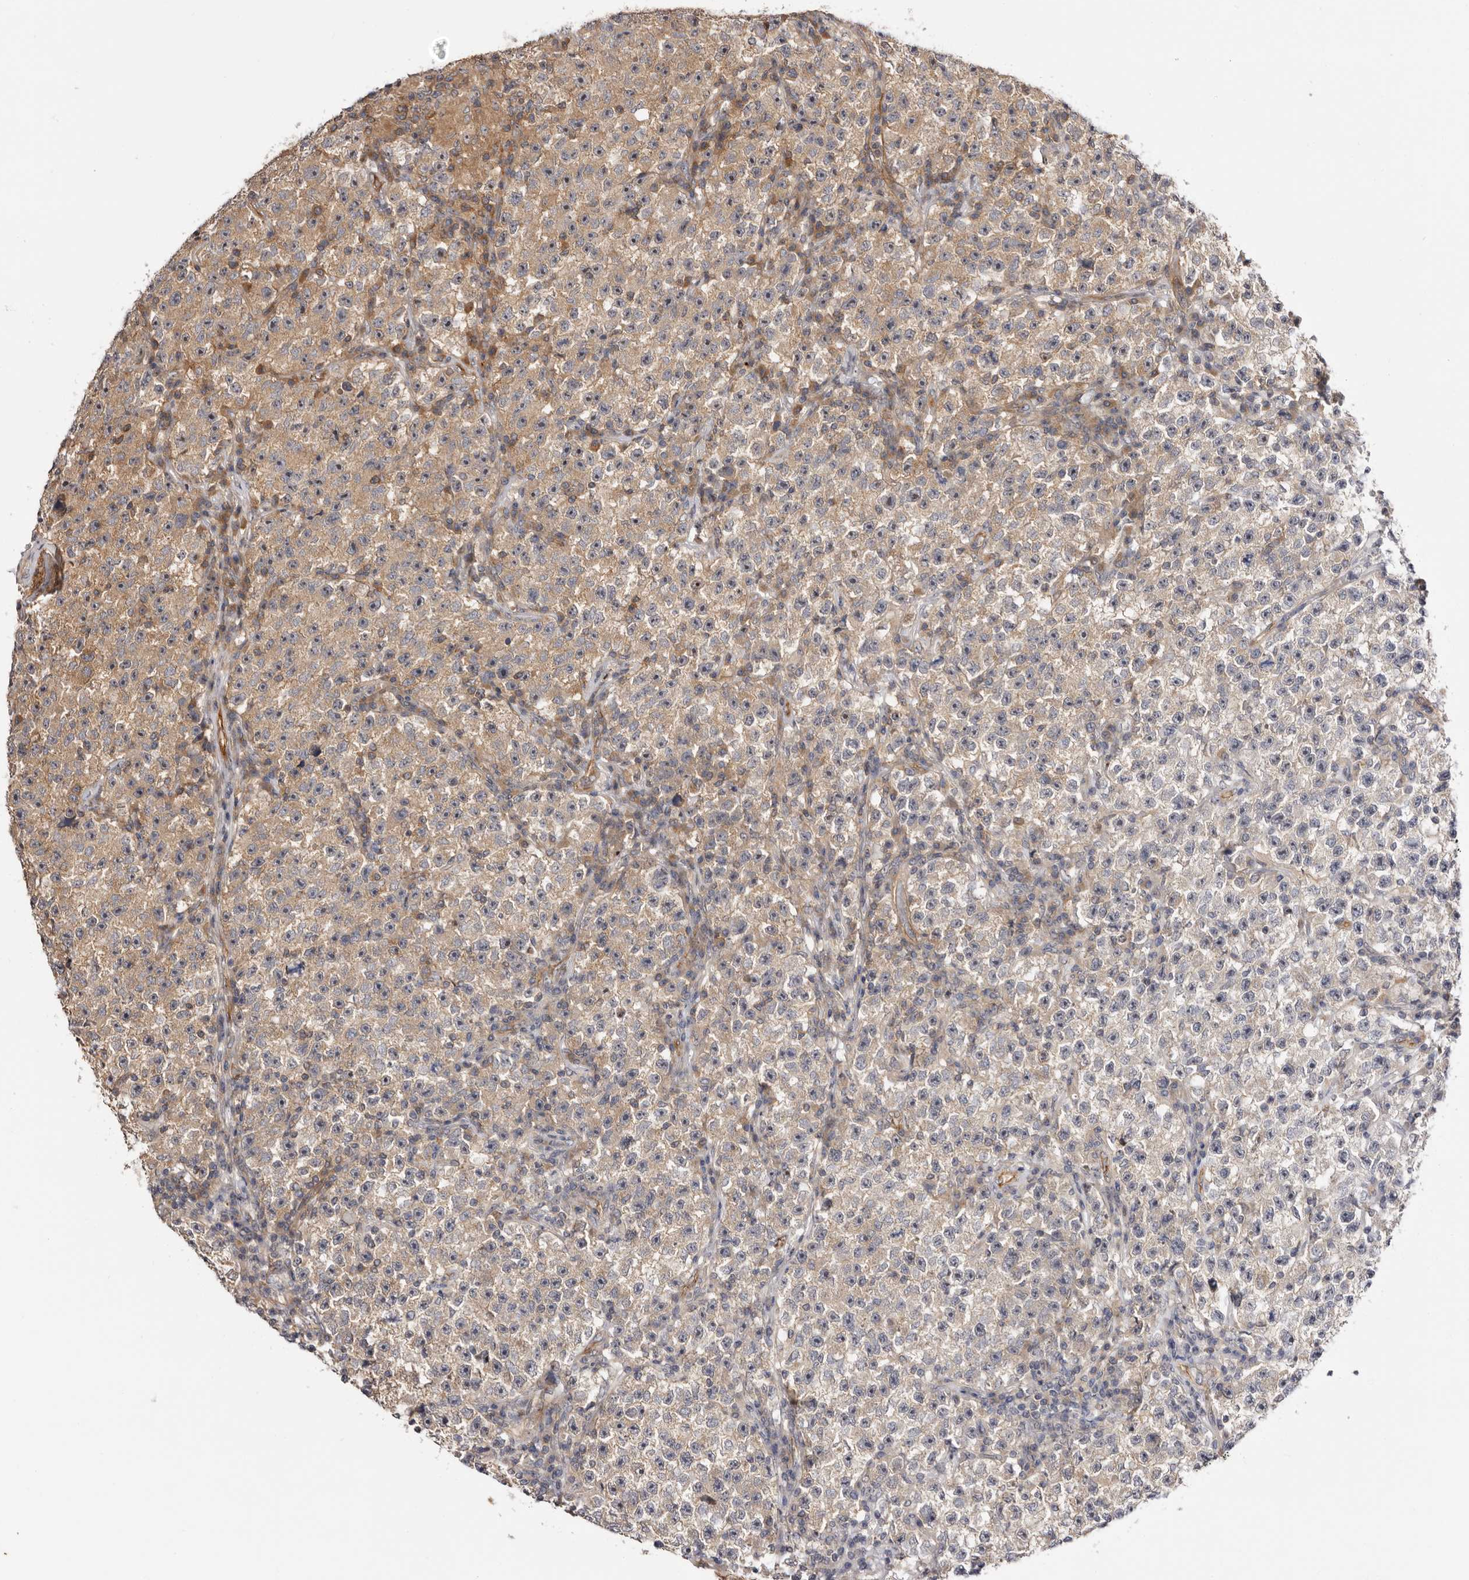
{"staining": {"intensity": "weak", "quantity": "25%-75%", "location": "cytoplasmic/membranous"}, "tissue": "testis cancer", "cell_type": "Tumor cells", "image_type": "cancer", "snomed": [{"axis": "morphology", "description": "Seminoma, NOS"}, {"axis": "topography", "description": "Testis"}], "caption": "A brown stain labels weak cytoplasmic/membranous expression of a protein in seminoma (testis) tumor cells.", "gene": "PANK4", "patient": {"sex": "male", "age": 22}}